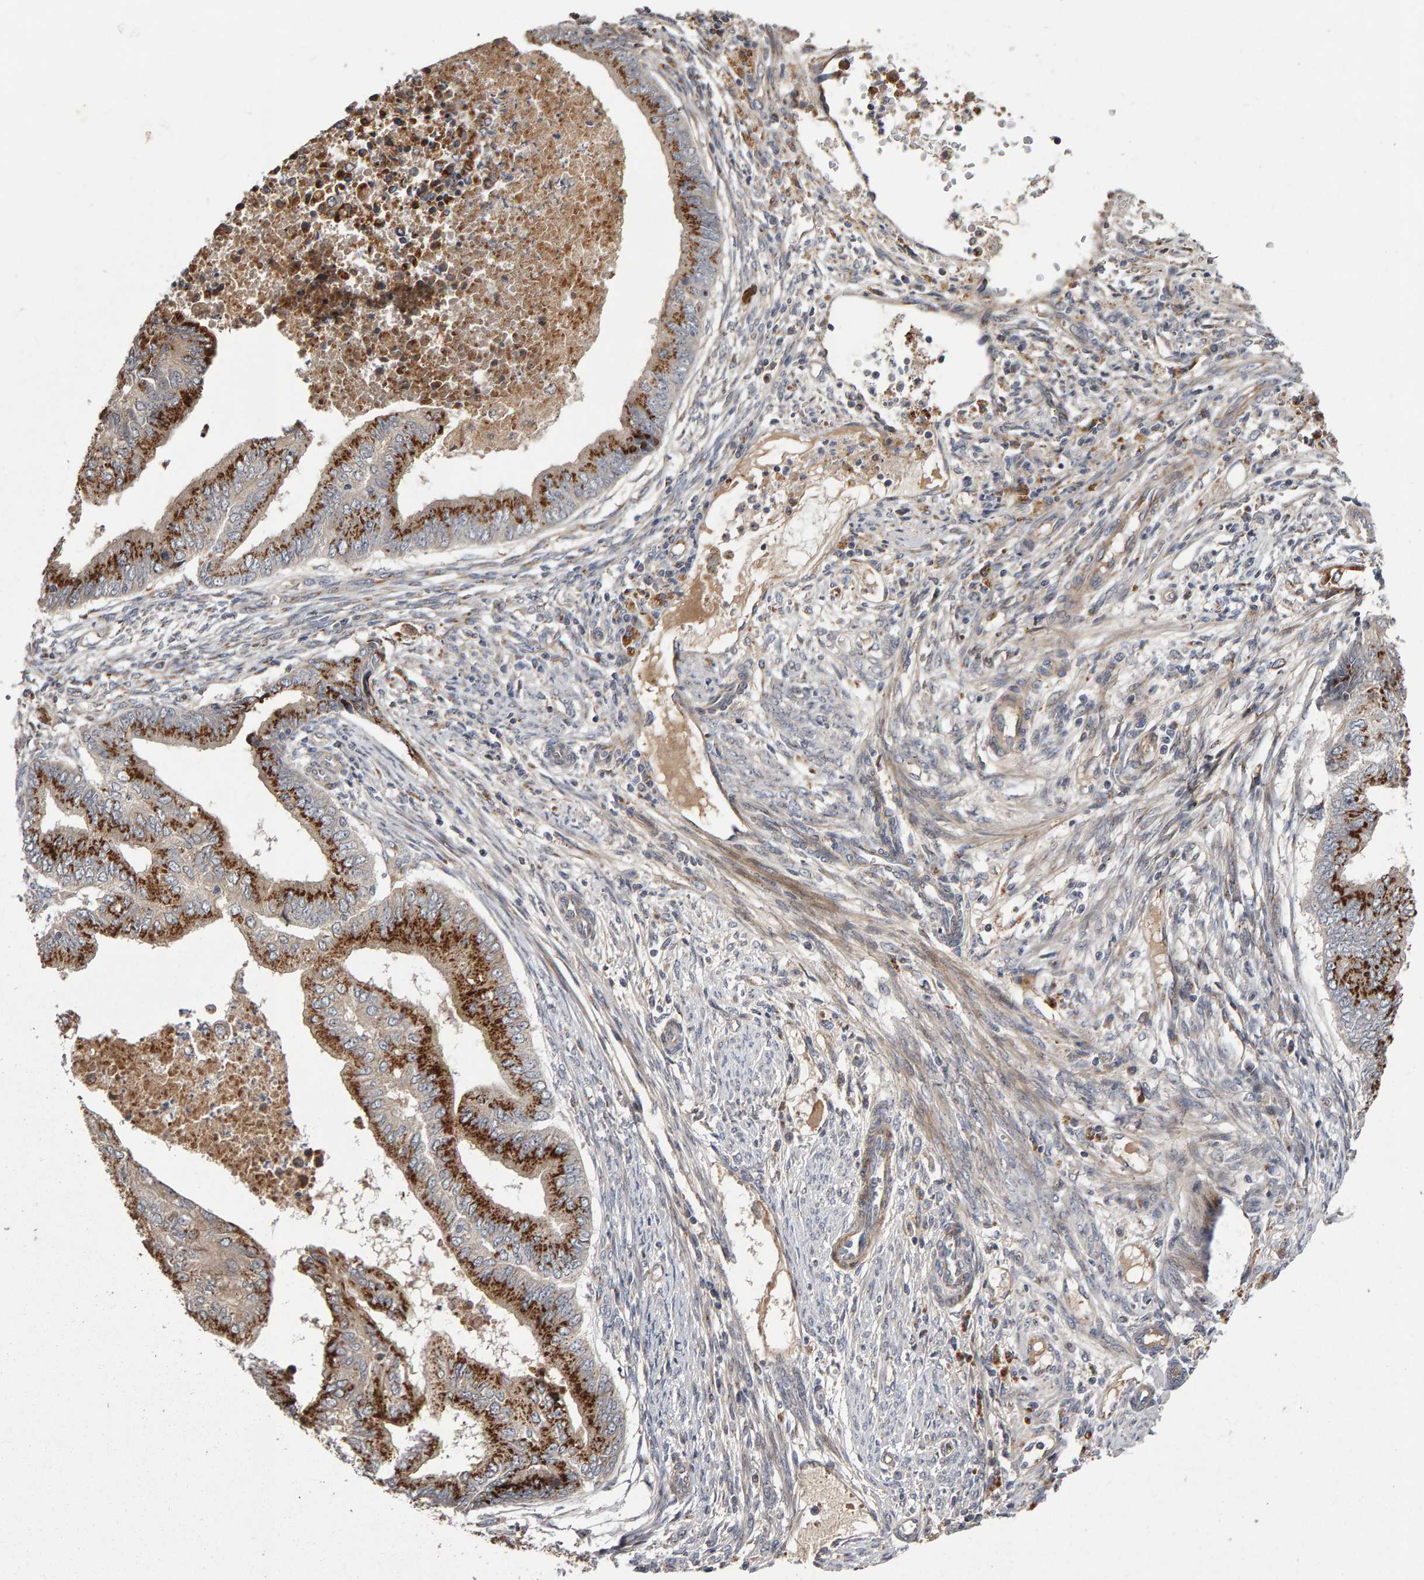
{"staining": {"intensity": "strong", "quantity": ">75%", "location": "cytoplasmic/membranous"}, "tissue": "endometrial cancer", "cell_type": "Tumor cells", "image_type": "cancer", "snomed": [{"axis": "morphology", "description": "Polyp, NOS"}, {"axis": "morphology", "description": "Adenocarcinoma, NOS"}, {"axis": "morphology", "description": "Adenoma, NOS"}, {"axis": "topography", "description": "Endometrium"}], "caption": "This is a photomicrograph of immunohistochemistry (IHC) staining of endometrial cancer (adenoma), which shows strong positivity in the cytoplasmic/membranous of tumor cells.", "gene": "CANT1", "patient": {"sex": "female", "age": 79}}